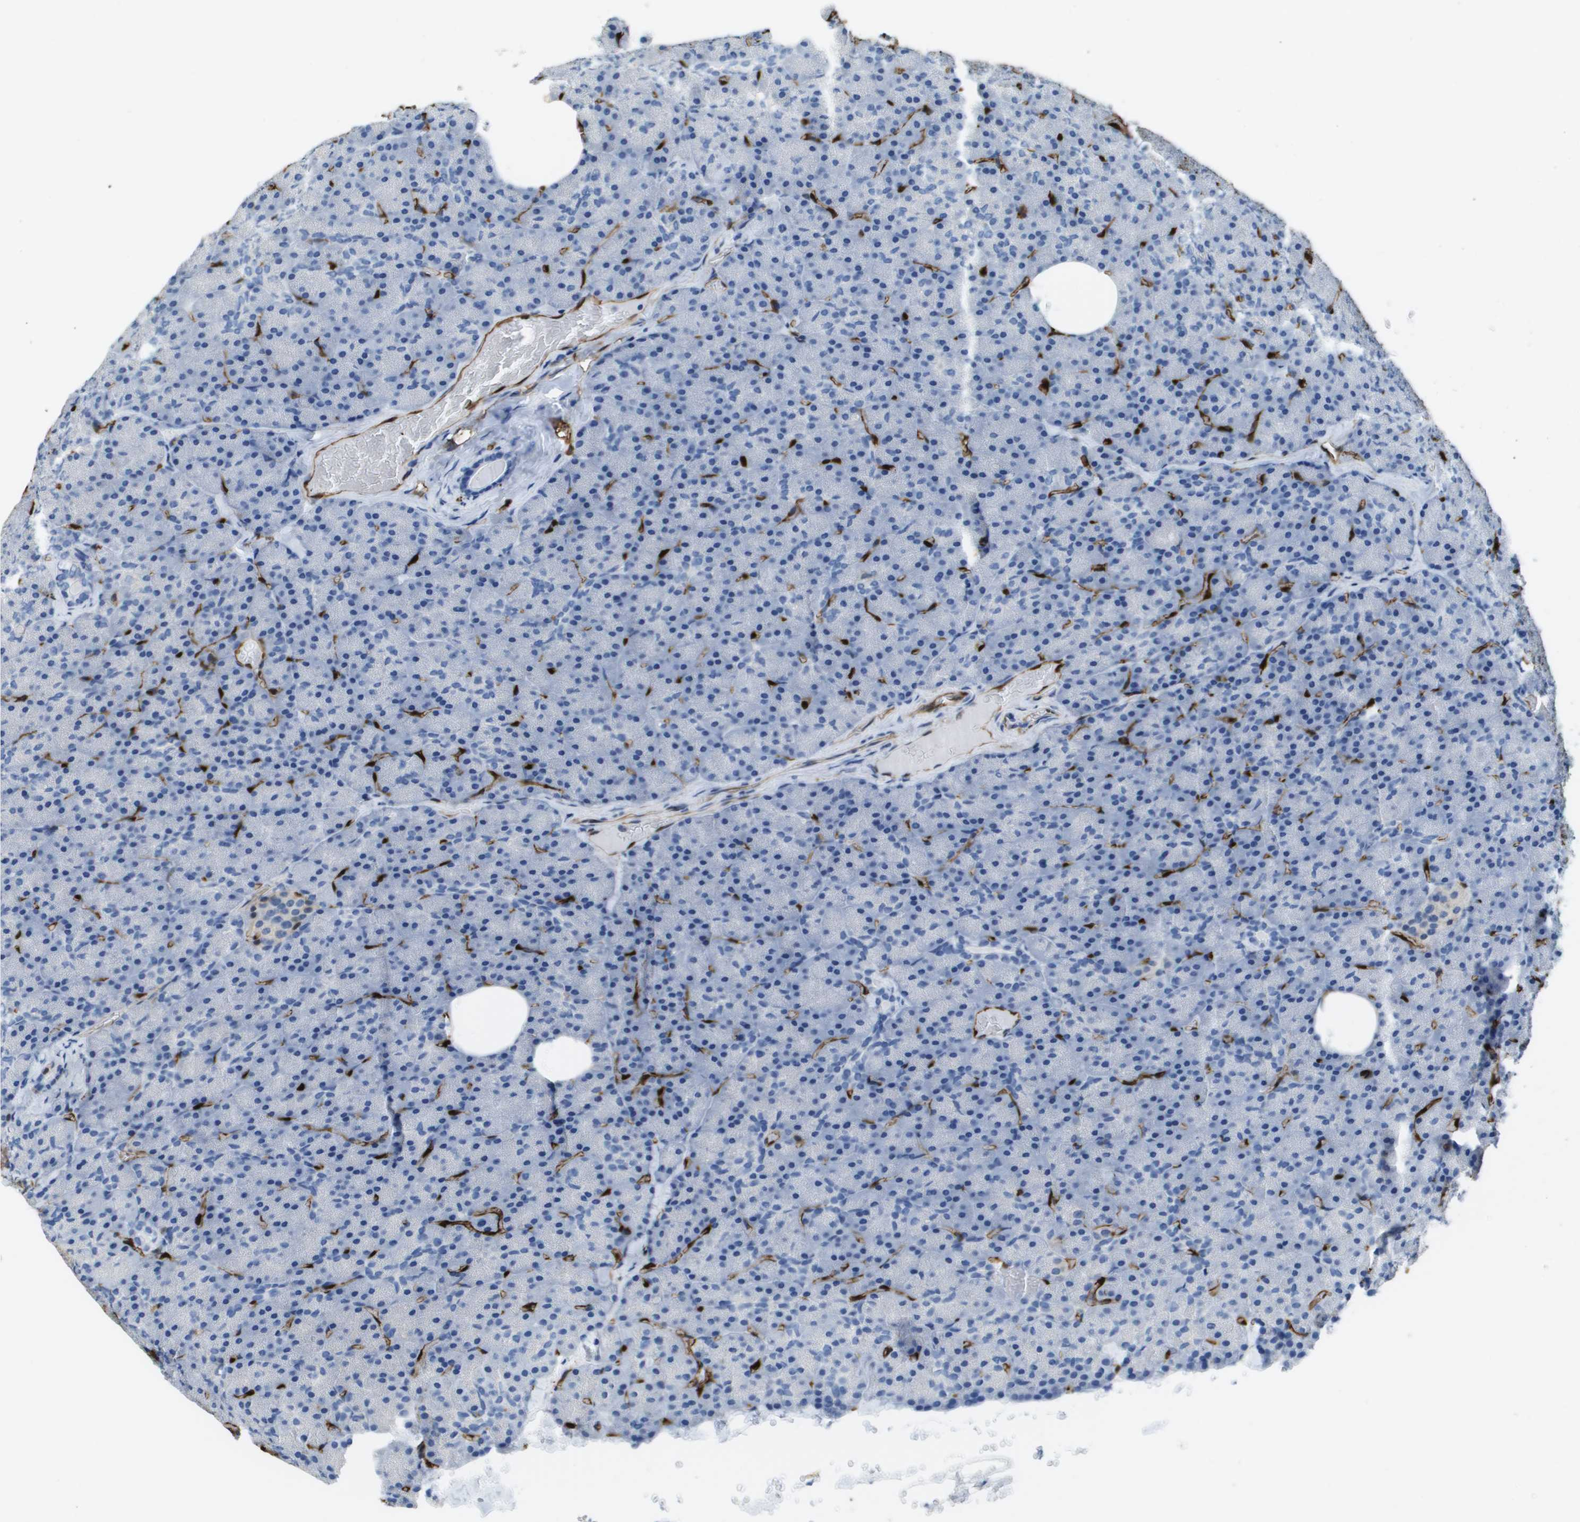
{"staining": {"intensity": "negative", "quantity": "none", "location": "none"}, "tissue": "pancreas", "cell_type": "Exocrine glandular cells", "image_type": "normal", "snomed": [{"axis": "morphology", "description": "Normal tissue, NOS"}, {"axis": "topography", "description": "Pancreas"}], "caption": "Protein analysis of benign pancreas displays no significant positivity in exocrine glandular cells.", "gene": "FABP5", "patient": {"sex": "female", "age": 35}}